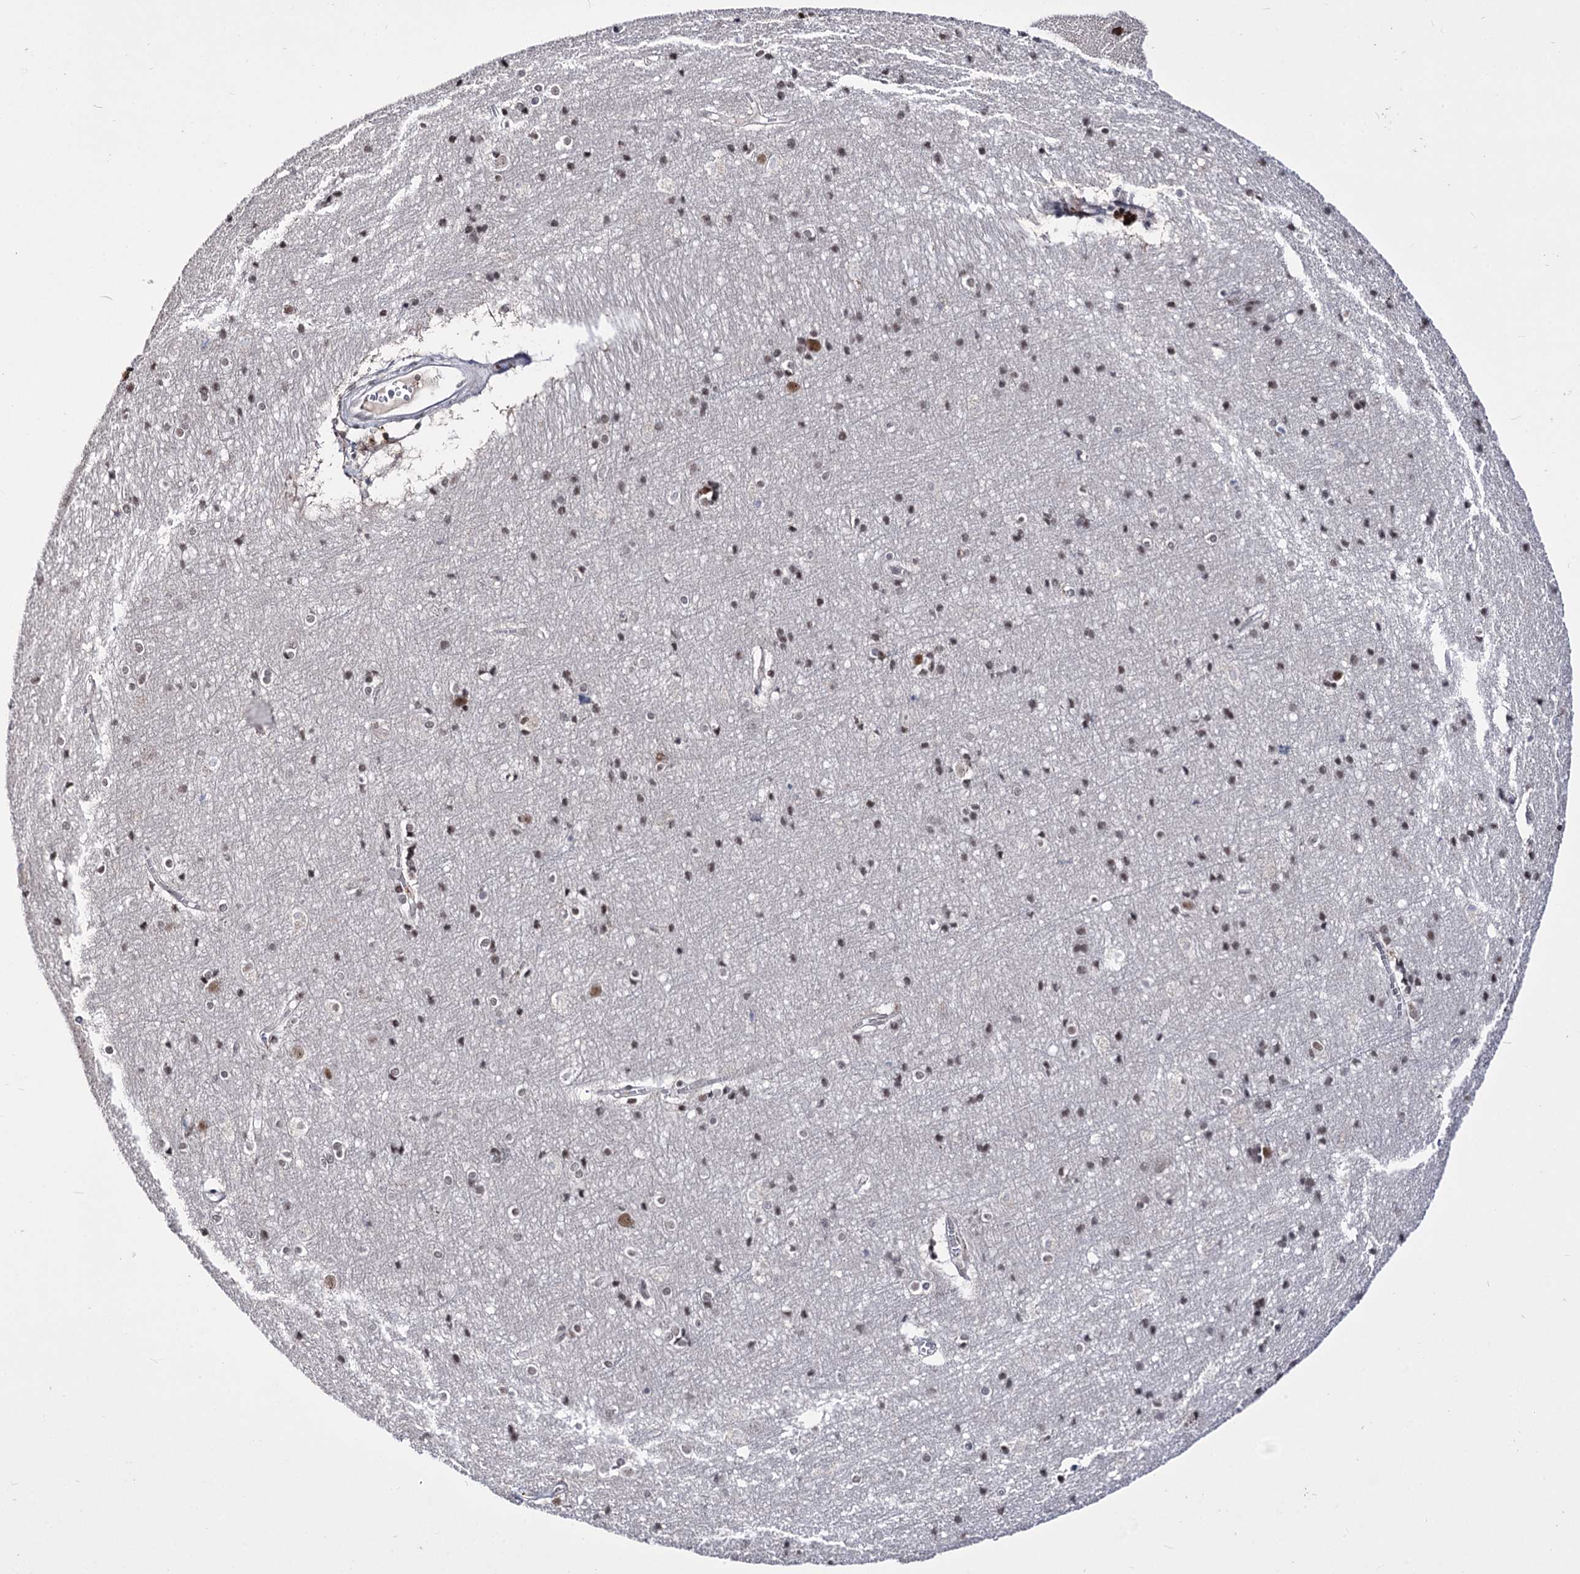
{"staining": {"intensity": "moderate", "quantity": "<25%", "location": "nuclear"}, "tissue": "cerebral cortex", "cell_type": "Endothelial cells", "image_type": "normal", "snomed": [{"axis": "morphology", "description": "Normal tissue, NOS"}, {"axis": "topography", "description": "Cerebral cortex"}], "caption": "Immunohistochemical staining of benign cerebral cortex exhibits <25% levels of moderate nuclear protein staining in about <25% of endothelial cells. Immunohistochemistry (ihc) stains the protein of interest in brown and the nuclei are stained blue.", "gene": "STOX1", "patient": {"sex": "male", "age": 54}}